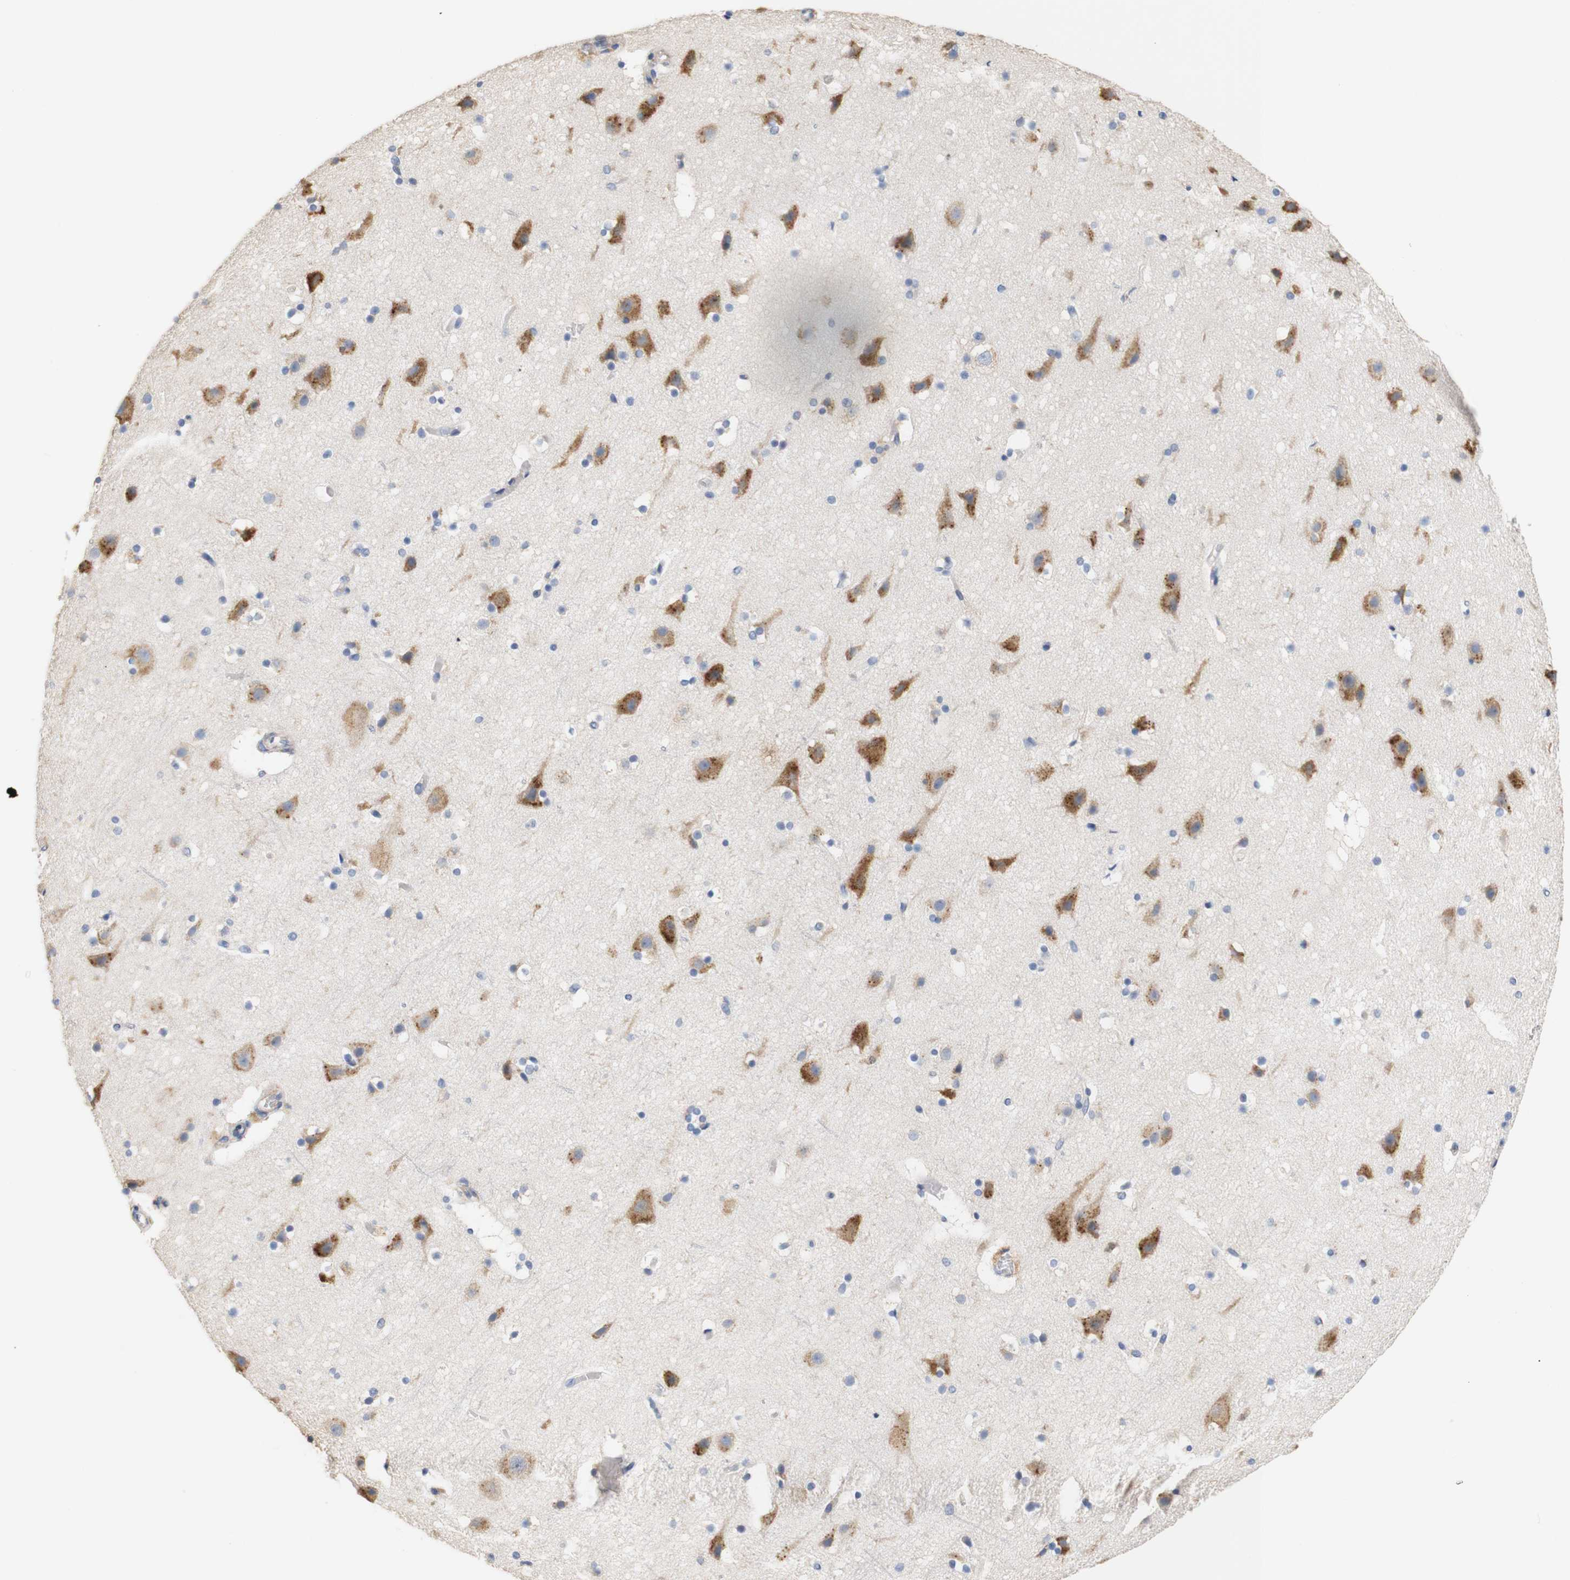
{"staining": {"intensity": "negative", "quantity": "none", "location": "none"}, "tissue": "cerebral cortex", "cell_type": "Endothelial cells", "image_type": "normal", "snomed": [{"axis": "morphology", "description": "Normal tissue, NOS"}, {"axis": "topography", "description": "Cerebral cortex"}], "caption": "Immunohistochemistry of unremarkable cerebral cortex demonstrates no staining in endothelial cells.", "gene": "TRIM5", "patient": {"sex": "male", "age": 45}}